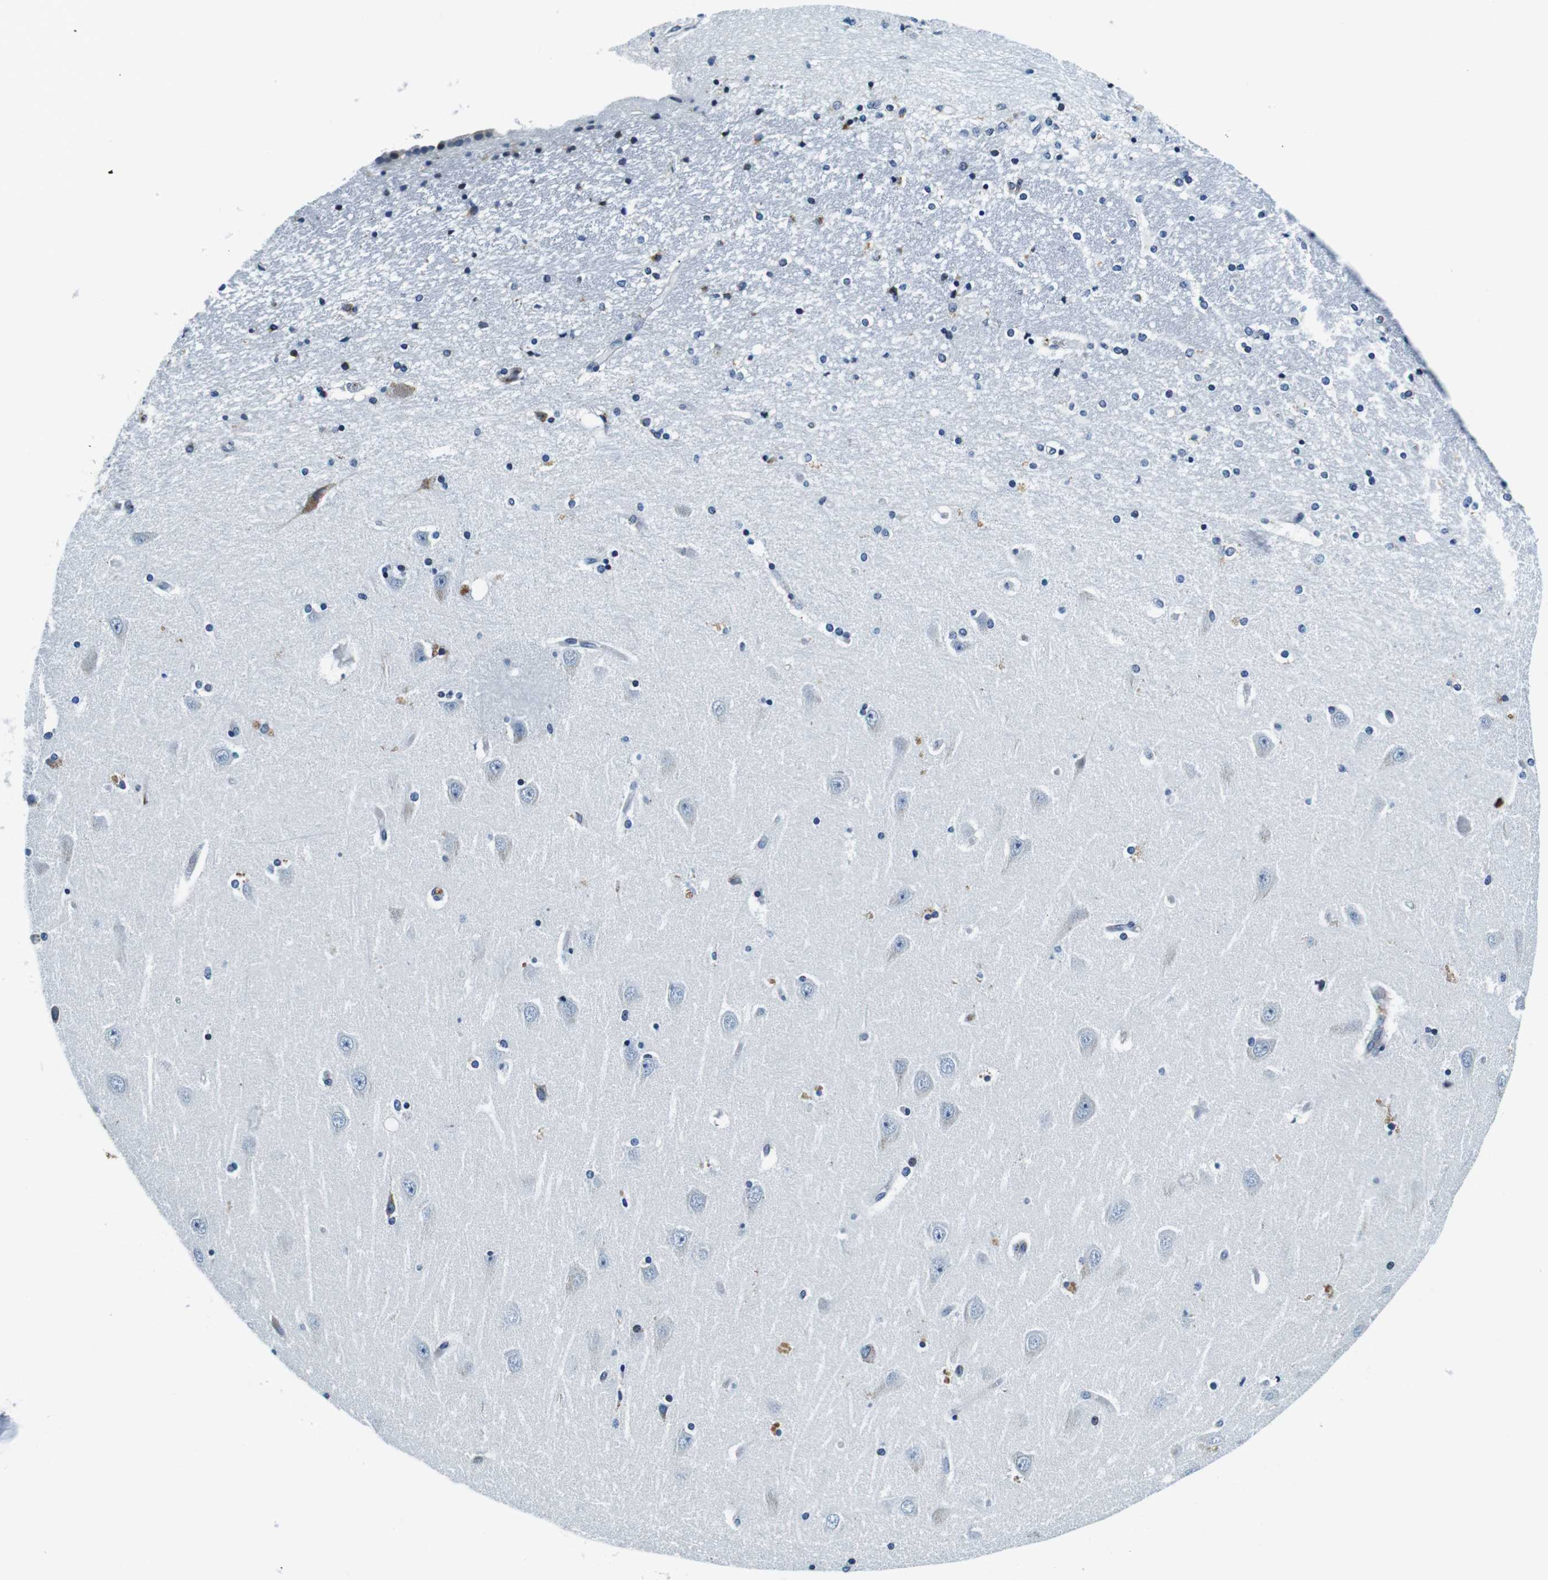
{"staining": {"intensity": "moderate", "quantity": "<25%", "location": "cytoplasmic/membranous,nuclear"}, "tissue": "hippocampus", "cell_type": "Glial cells", "image_type": "normal", "snomed": [{"axis": "morphology", "description": "Normal tissue, NOS"}, {"axis": "topography", "description": "Hippocampus"}], "caption": "Hippocampus was stained to show a protein in brown. There is low levels of moderate cytoplasmic/membranous,nuclear staining in about <25% of glial cells.", "gene": "FAR2", "patient": {"sex": "female", "age": 54}}